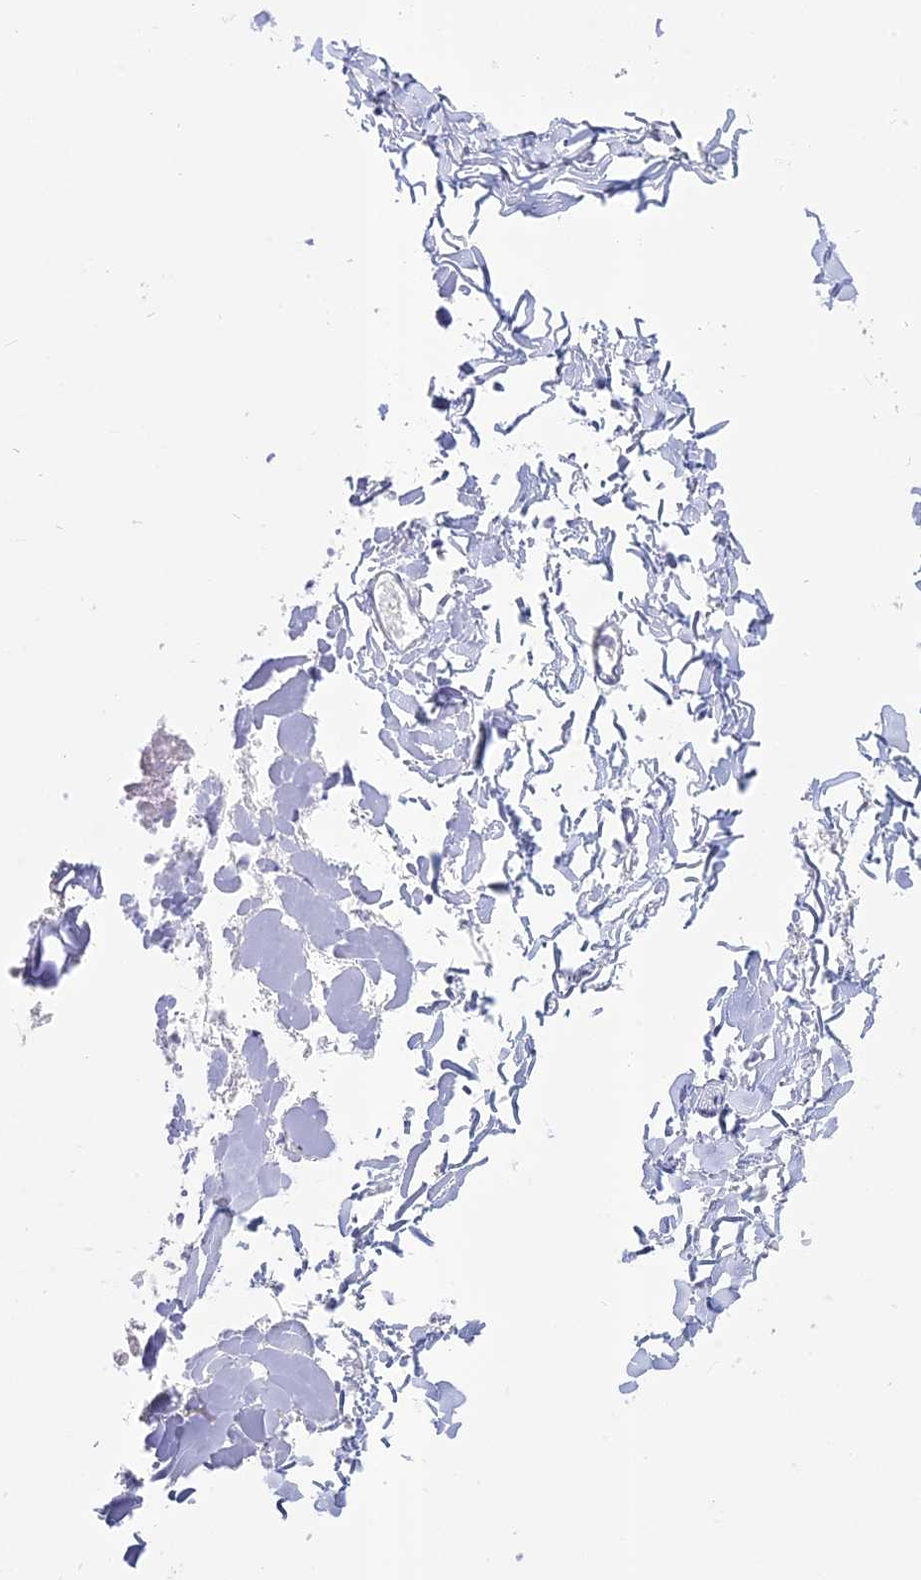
{"staining": {"intensity": "negative", "quantity": "none", "location": "none"}, "tissue": "adipose tissue", "cell_type": "Adipocytes", "image_type": "normal", "snomed": [{"axis": "morphology", "description": "Normal tissue, NOS"}, {"axis": "morphology", "description": "Adenocarcinoma, NOS"}, {"axis": "topography", "description": "Smooth muscle"}, {"axis": "topography", "description": "Colon"}], "caption": "Immunohistochemistry image of unremarkable adipose tissue: adipose tissue stained with DAB displays no significant protein positivity in adipocytes.", "gene": "AHCYL1", "patient": {"sex": "male", "age": 14}}